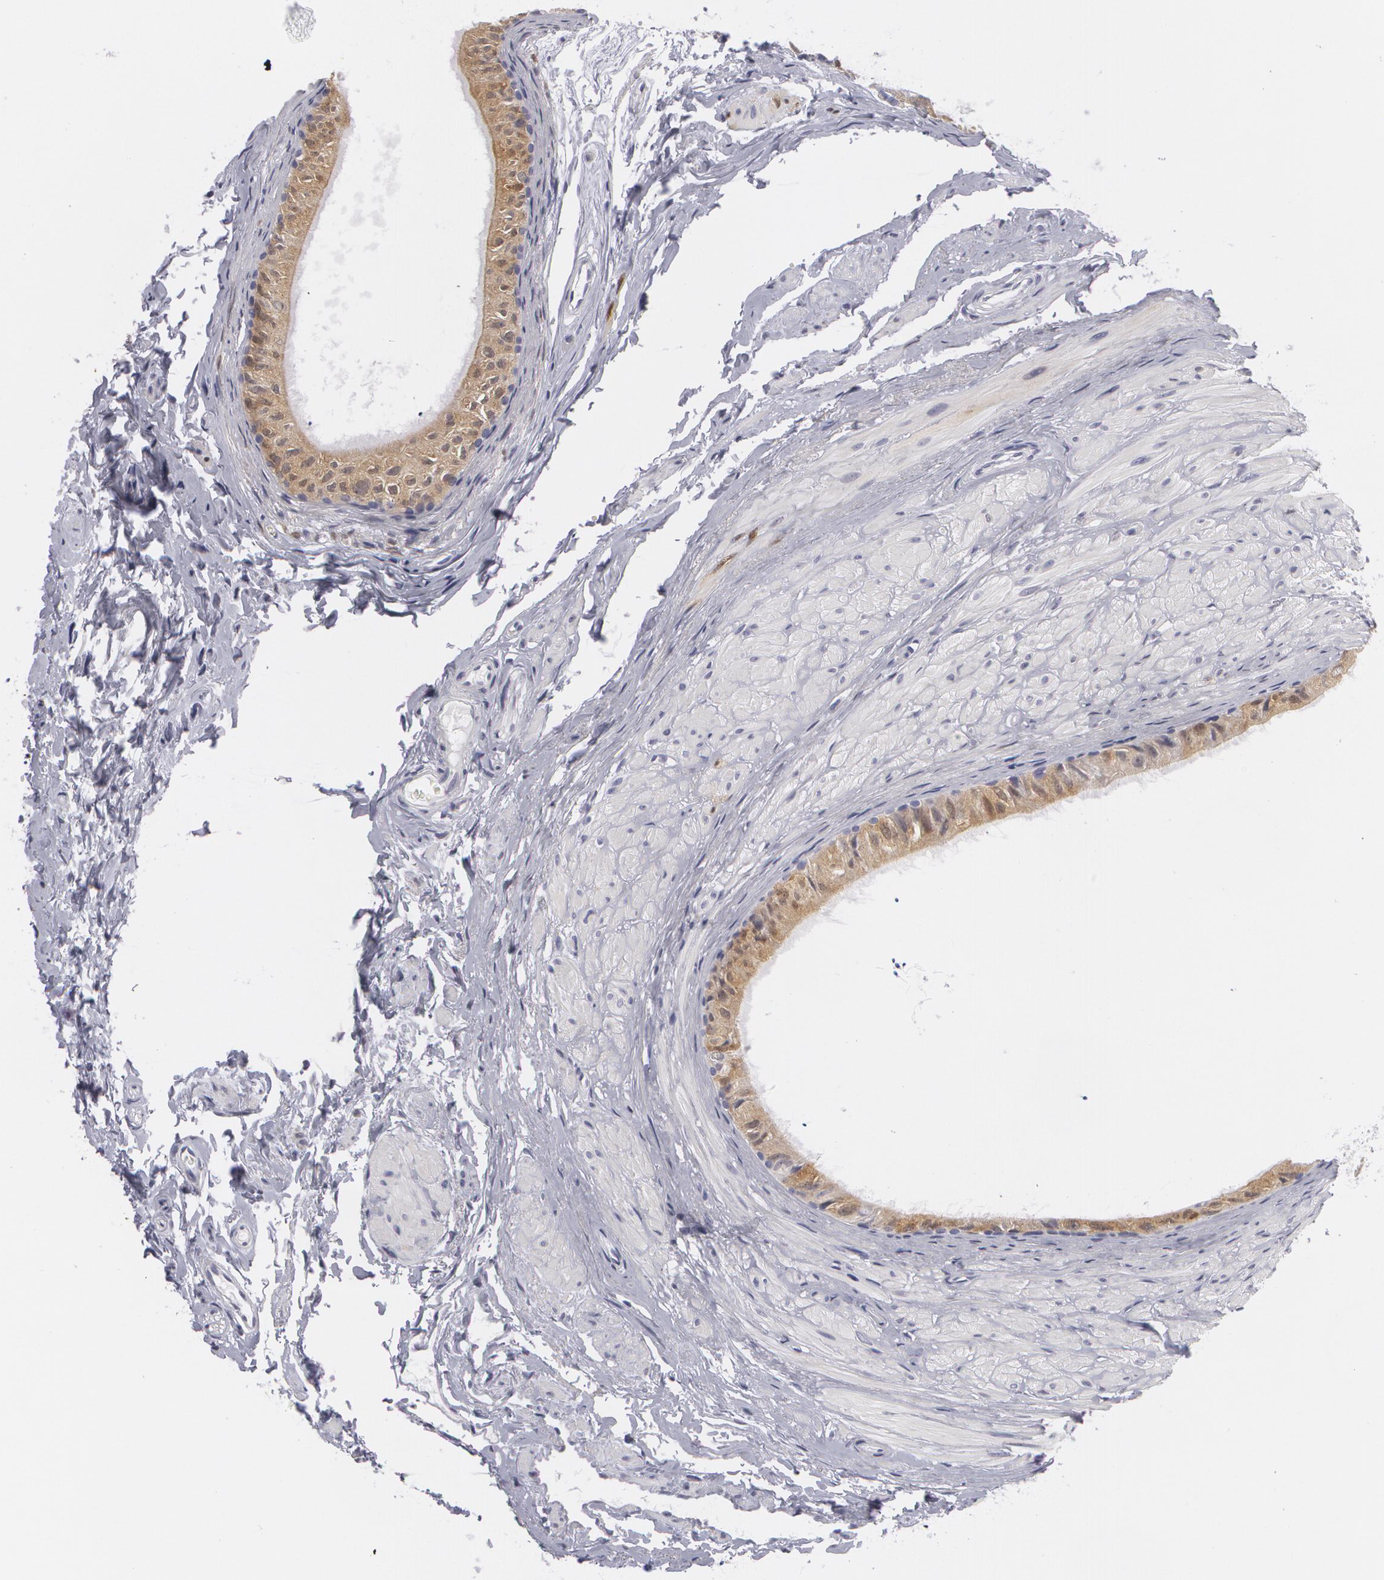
{"staining": {"intensity": "weak", "quantity": ">75%", "location": "cytoplasmic/membranous"}, "tissue": "epididymis", "cell_type": "Glandular cells", "image_type": "normal", "snomed": [{"axis": "morphology", "description": "Normal tissue, NOS"}, {"axis": "topography", "description": "Epididymis"}], "caption": "Benign epididymis exhibits weak cytoplasmic/membranous staining in about >75% of glandular cells.", "gene": "MBNL3", "patient": {"sex": "male", "age": 77}}